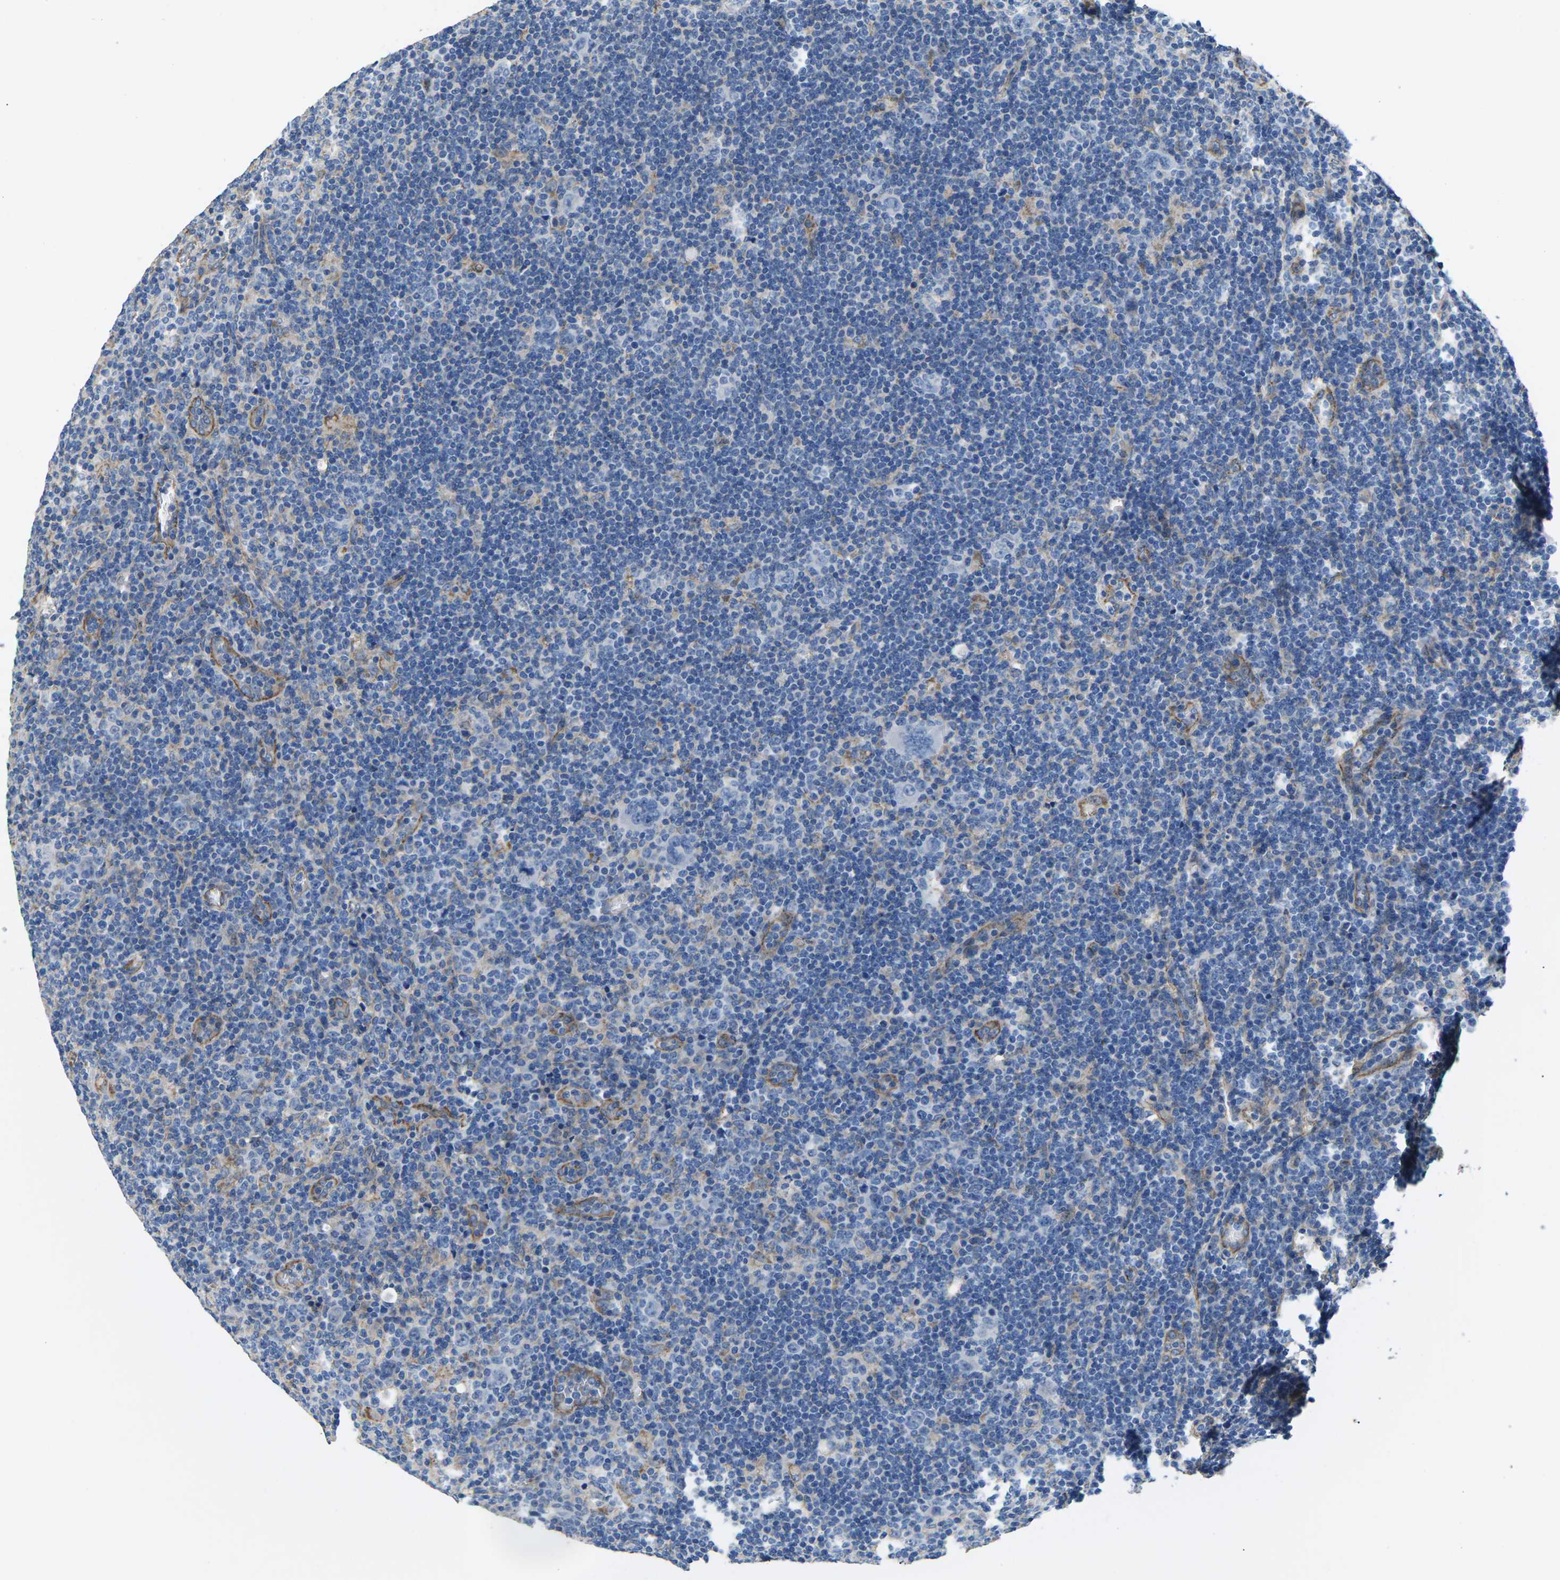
{"staining": {"intensity": "negative", "quantity": "none", "location": "none"}, "tissue": "lymphoma", "cell_type": "Tumor cells", "image_type": "cancer", "snomed": [{"axis": "morphology", "description": "Hodgkin's disease, NOS"}, {"axis": "topography", "description": "Lymph node"}], "caption": "Hodgkin's disease was stained to show a protein in brown. There is no significant staining in tumor cells.", "gene": "CTNND1", "patient": {"sex": "female", "age": 57}}